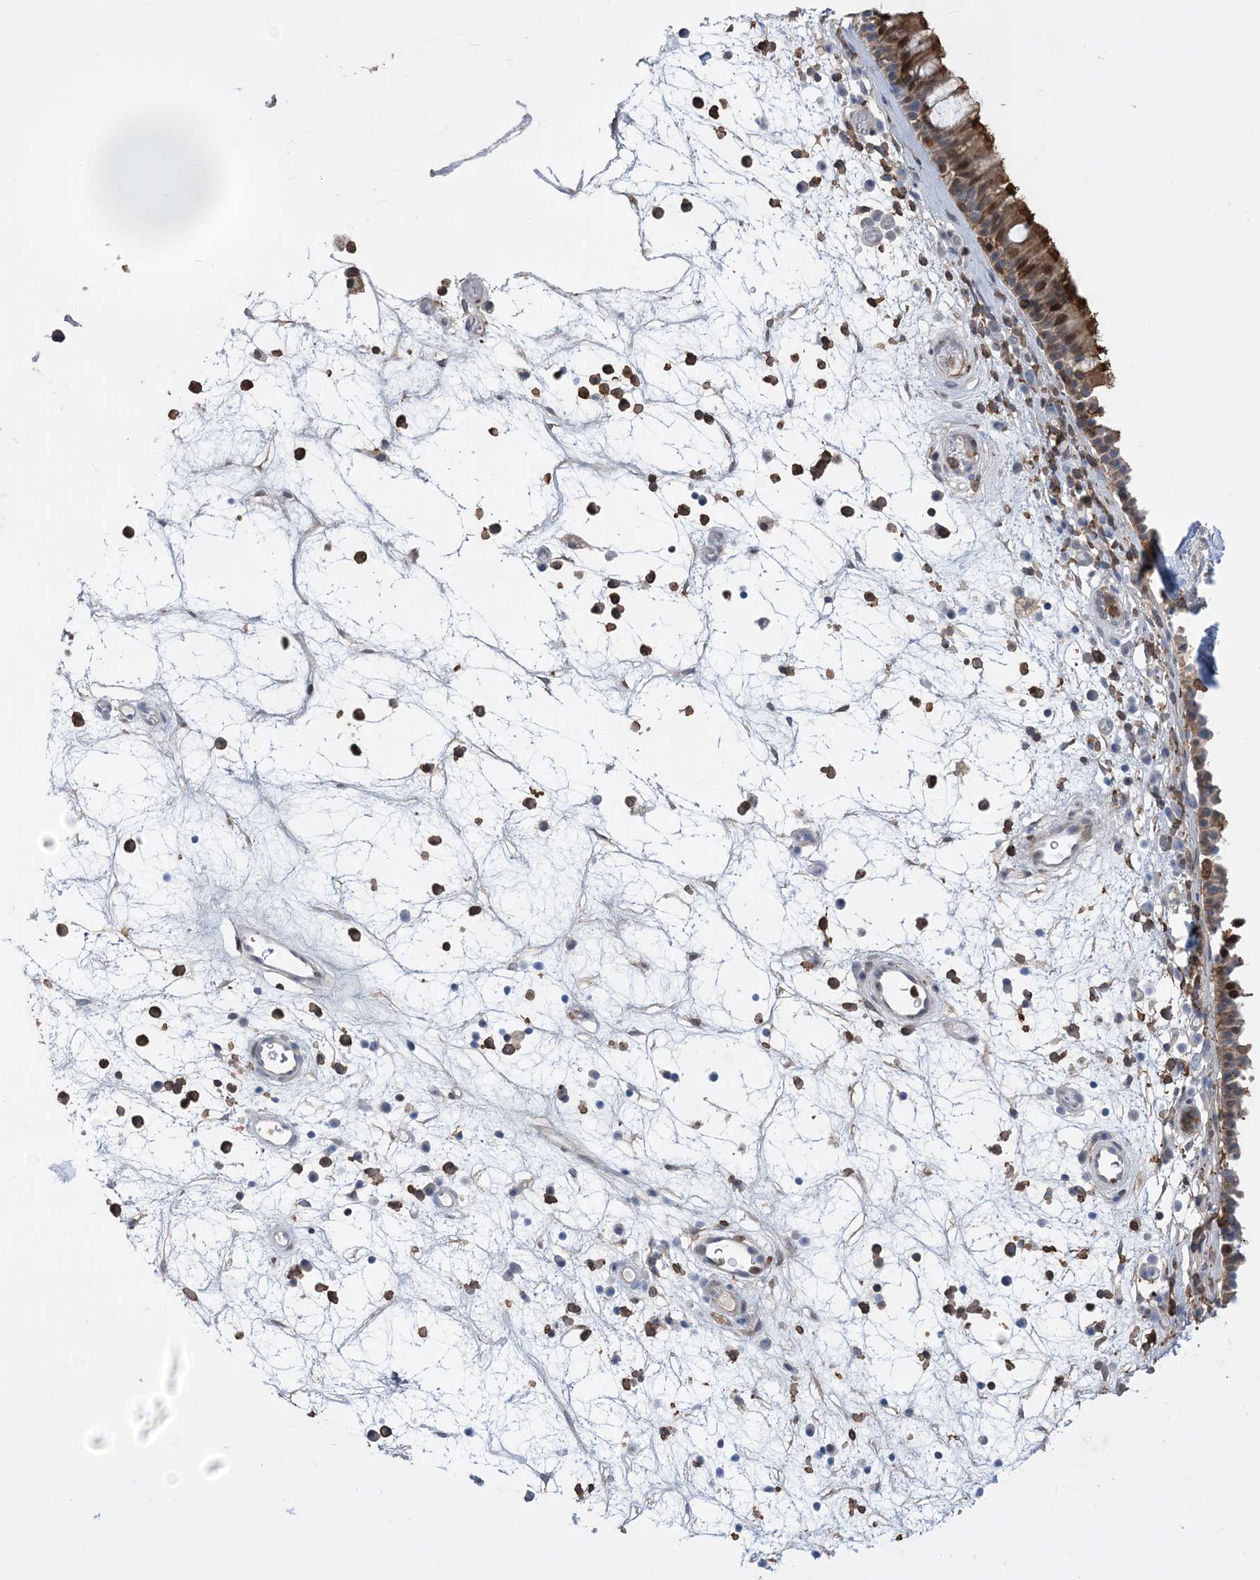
{"staining": {"intensity": "strong", "quantity": "25%-75%", "location": "cytoplasmic/membranous,nuclear"}, "tissue": "nasopharynx", "cell_type": "Respiratory epithelial cells", "image_type": "normal", "snomed": [{"axis": "morphology", "description": "Normal tissue, NOS"}, {"axis": "morphology", "description": "Inflammation, NOS"}, {"axis": "morphology", "description": "Malignant melanoma, Metastatic site"}, {"axis": "topography", "description": "Nasopharynx"}], "caption": "Immunohistochemistry photomicrograph of benign nasopharynx stained for a protein (brown), which exhibits high levels of strong cytoplasmic/membranous,nuclear expression in approximately 25%-75% of respiratory epithelial cells.", "gene": "RNPEPL1", "patient": {"sex": "male", "age": 70}}